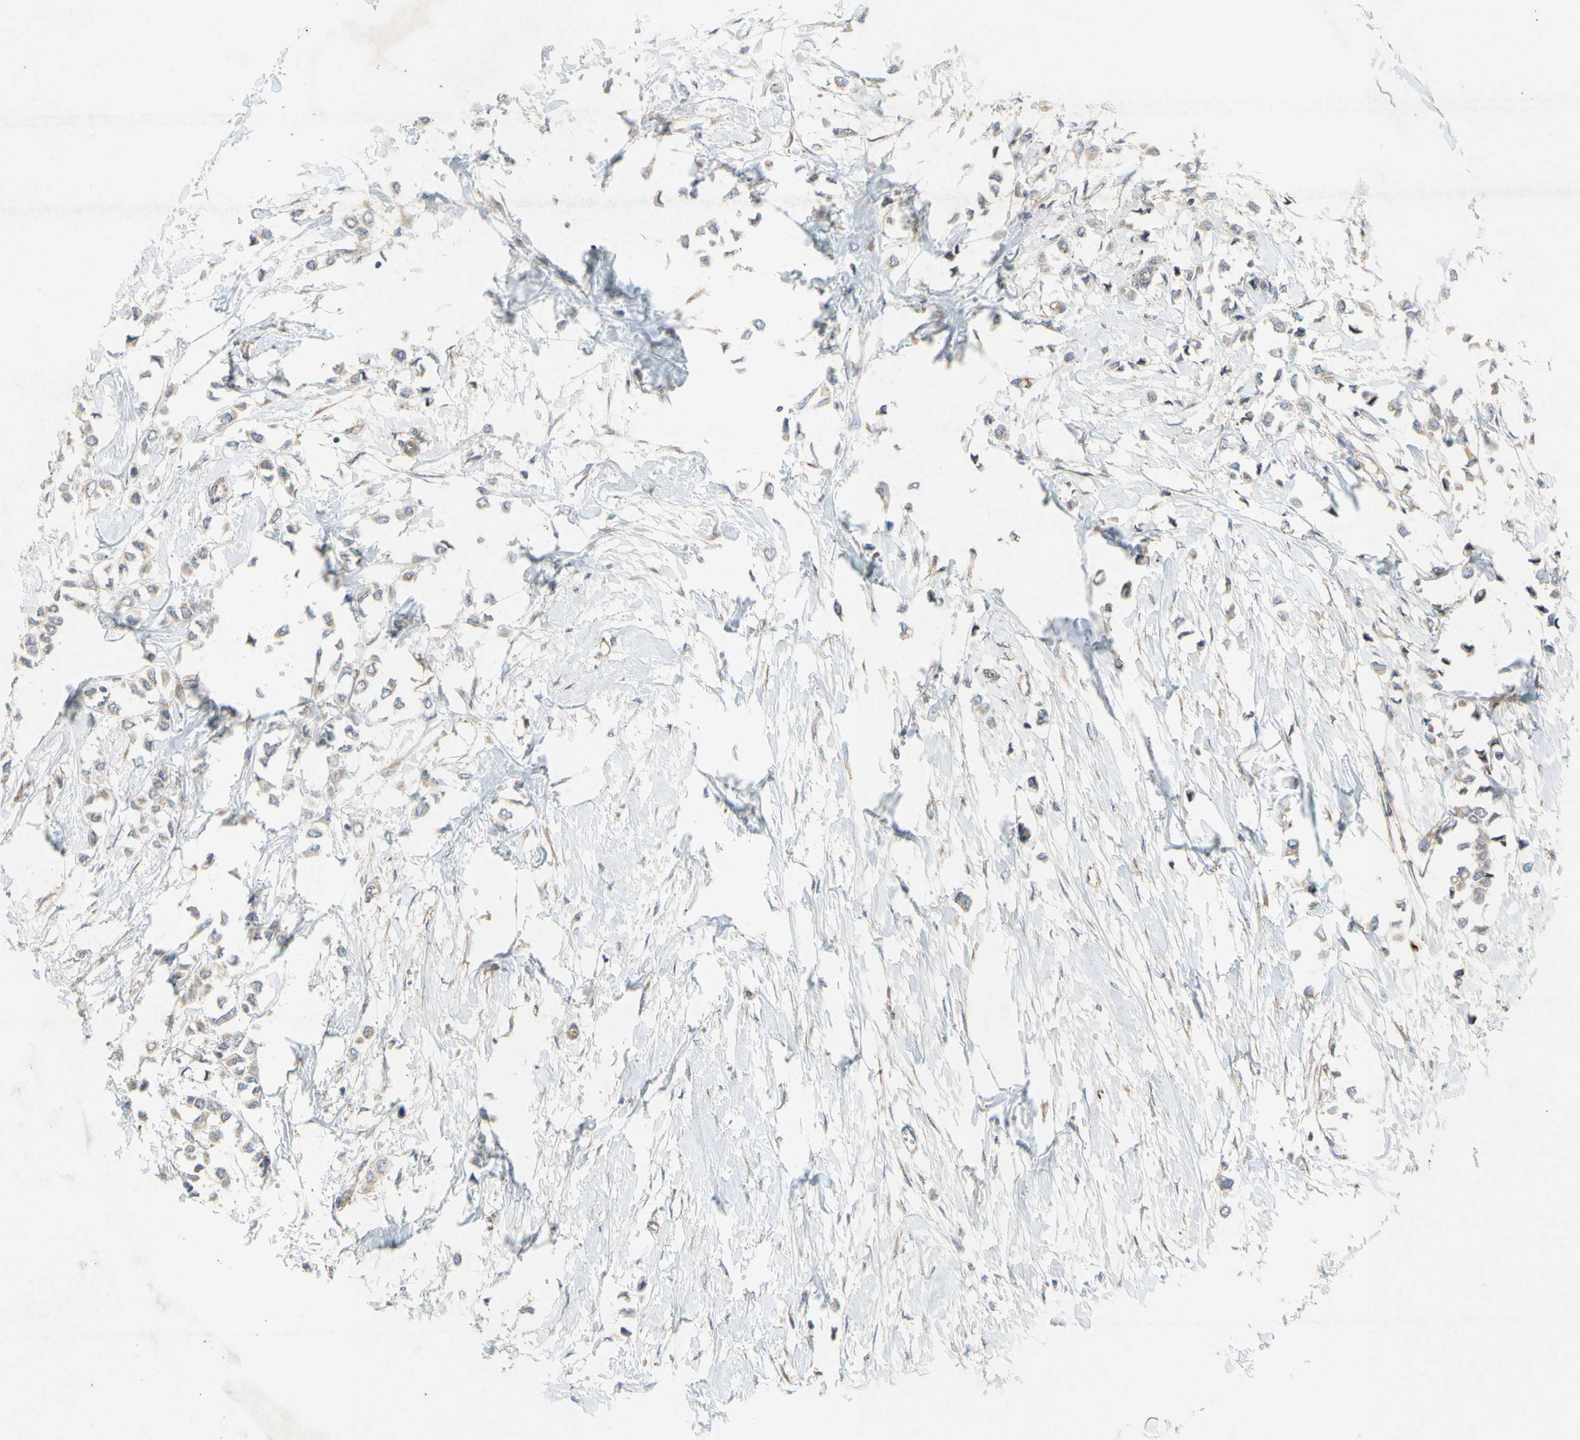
{"staining": {"intensity": "weak", "quantity": ">75%", "location": "cytoplasmic/membranous"}, "tissue": "breast cancer", "cell_type": "Tumor cells", "image_type": "cancer", "snomed": [{"axis": "morphology", "description": "Lobular carcinoma"}, {"axis": "topography", "description": "Breast"}], "caption": "Approximately >75% of tumor cells in human breast lobular carcinoma show weak cytoplasmic/membranous protein staining as visualized by brown immunohistochemical staining.", "gene": "TST", "patient": {"sex": "female", "age": 51}}